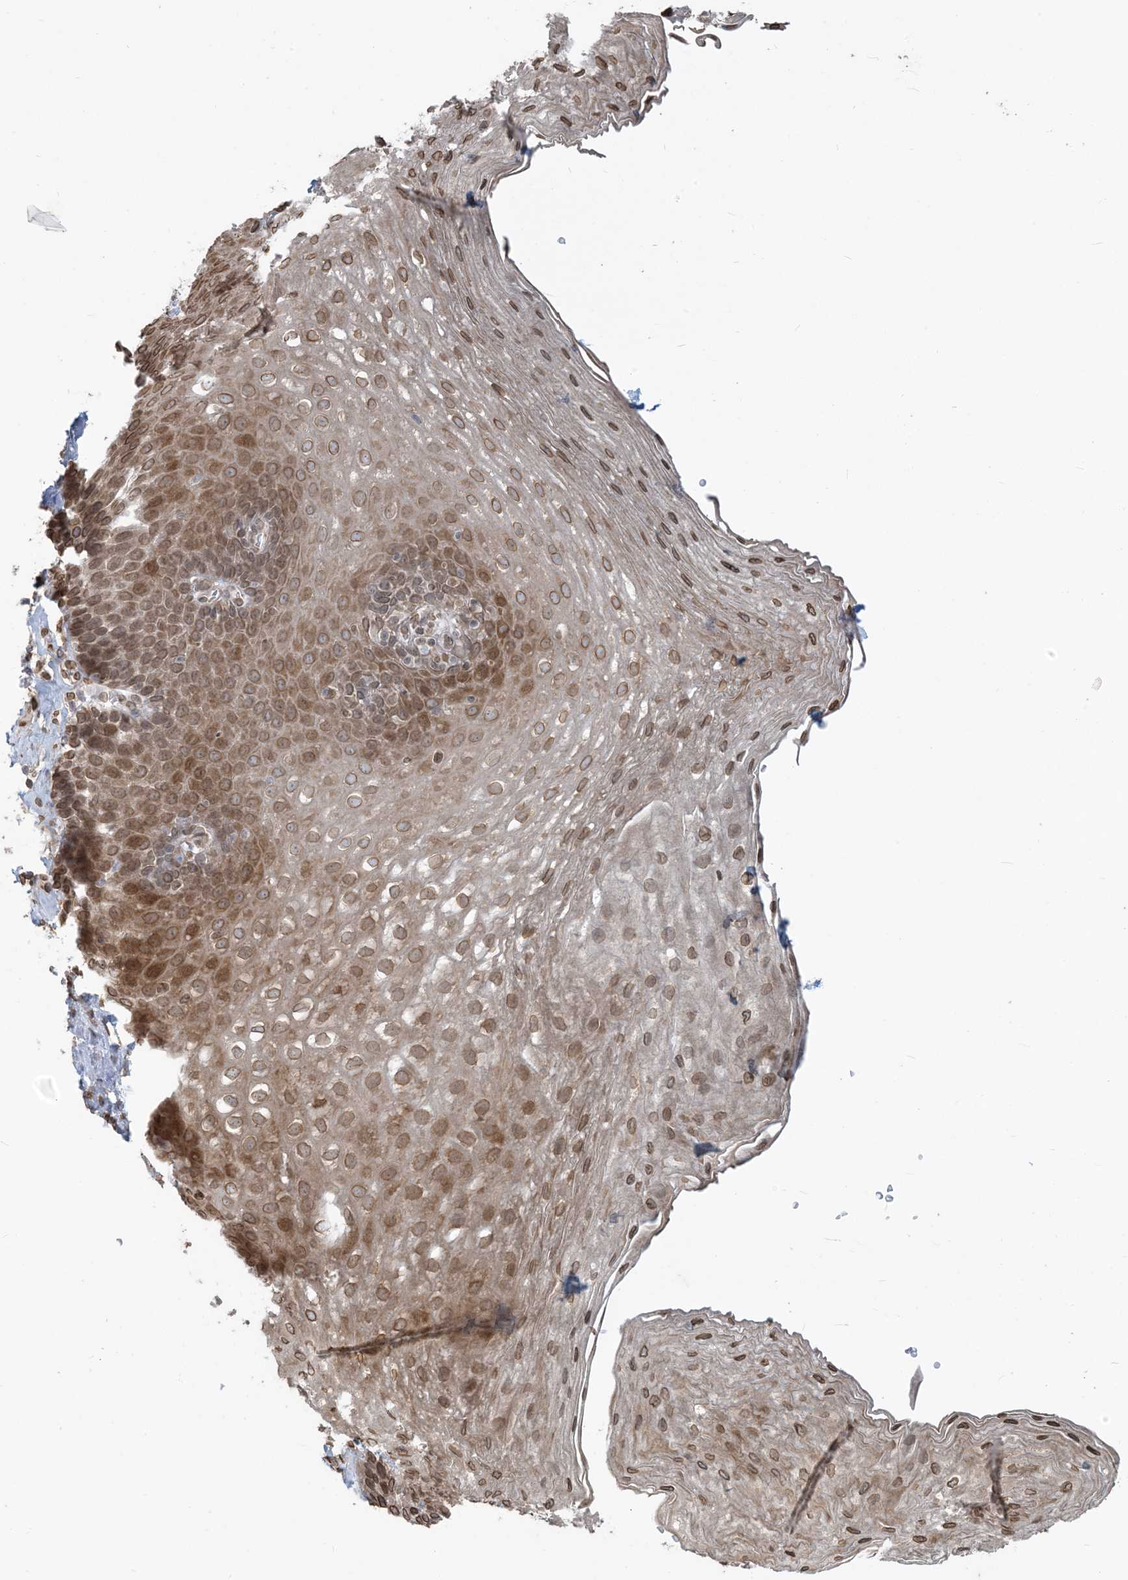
{"staining": {"intensity": "moderate", "quantity": ">75%", "location": "cytoplasmic/membranous,nuclear"}, "tissue": "esophagus", "cell_type": "Squamous epithelial cells", "image_type": "normal", "snomed": [{"axis": "morphology", "description": "Normal tissue, NOS"}, {"axis": "topography", "description": "Esophagus"}], "caption": "Immunohistochemistry (IHC) of benign esophagus reveals medium levels of moderate cytoplasmic/membranous,nuclear staining in about >75% of squamous epithelial cells.", "gene": "WWP1", "patient": {"sex": "female", "age": 66}}